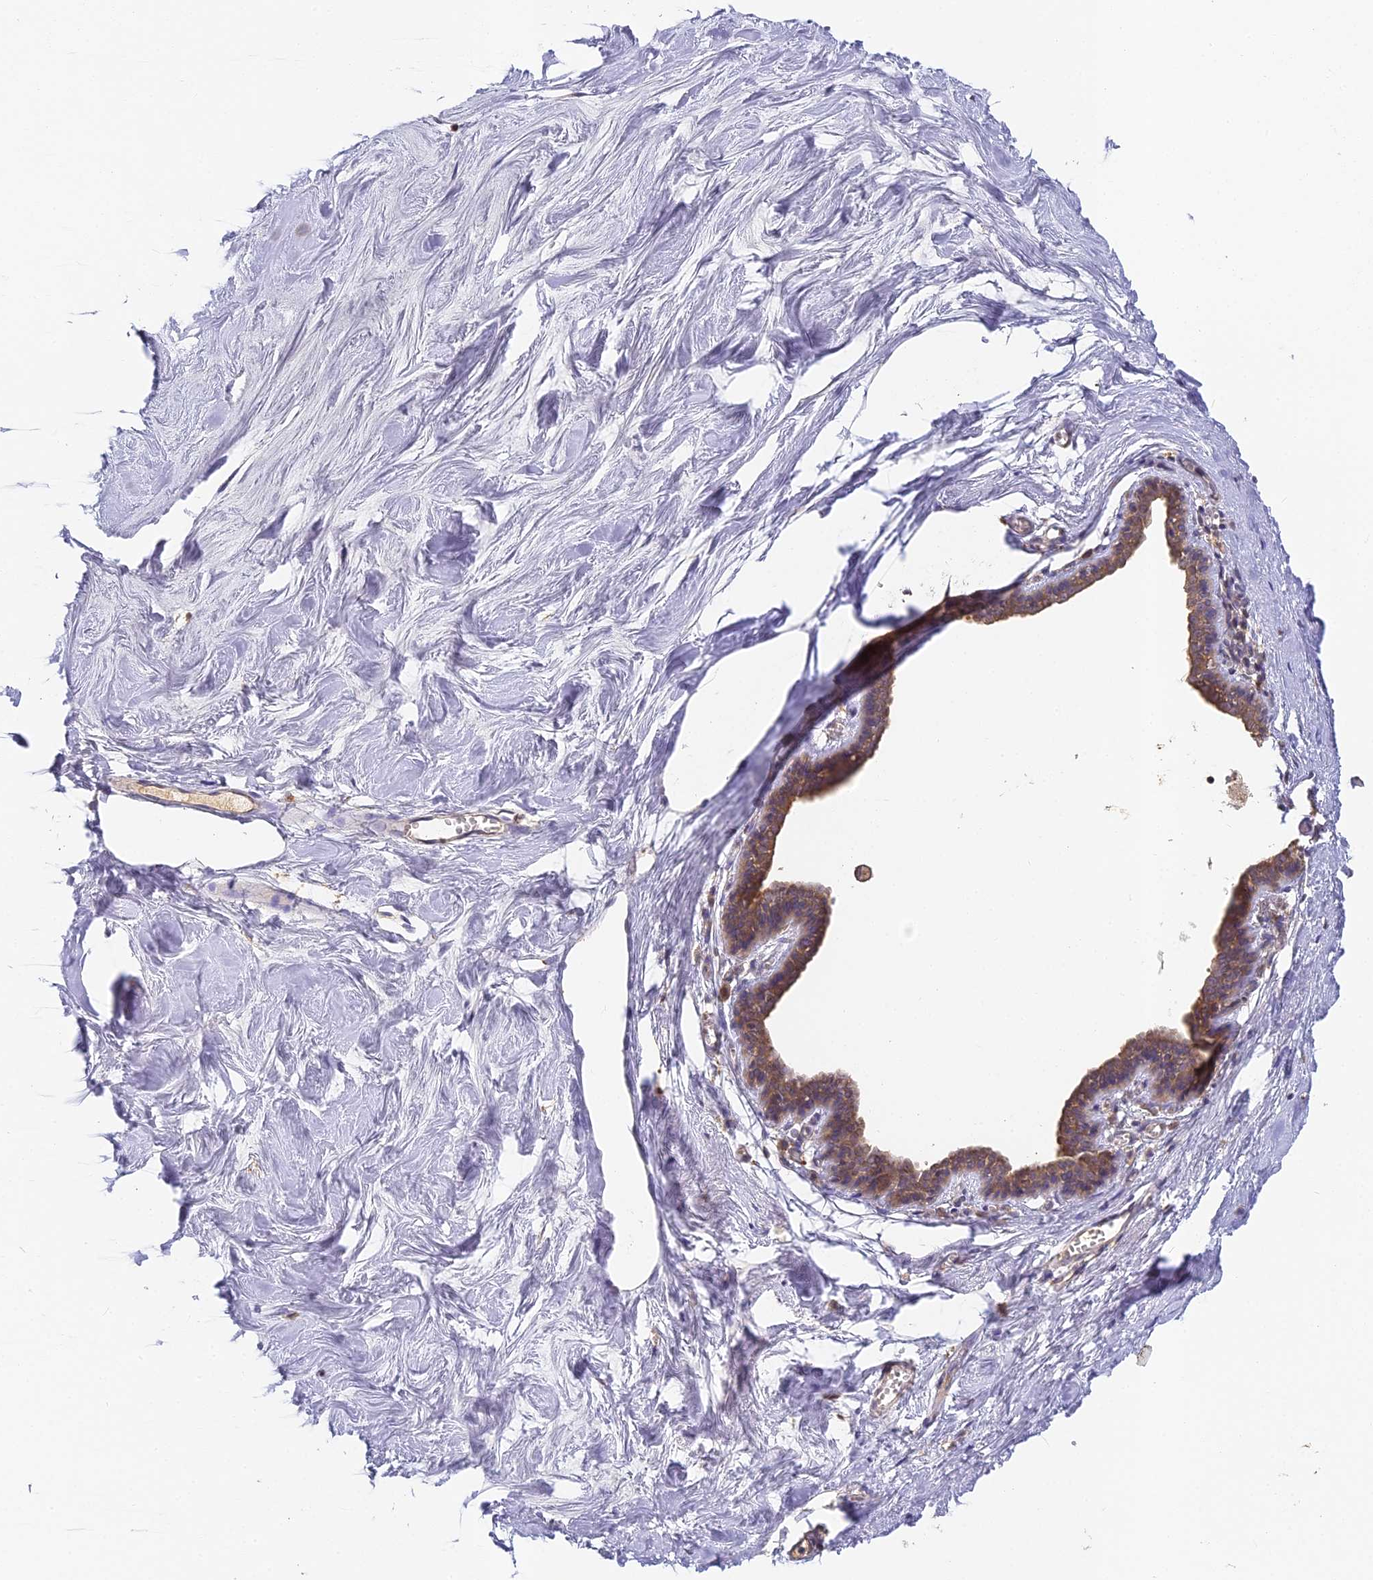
{"staining": {"intensity": "negative", "quantity": "none", "location": "none"}, "tissue": "breast", "cell_type": "Adipocytes", "image_type": "normal", "snomed": [{"axis": "morphology", "description": "Normal tissue, NOS"}, {"axis": "topography", "description": "Breast"}], "caption": "DAB (3,3'-diaminobenzidine) immunohistochemical staining of normal human breast displays no significant expression in adipocytes.", "gene": "YAE1", "patient": {"sex": "female", "age": 27}}